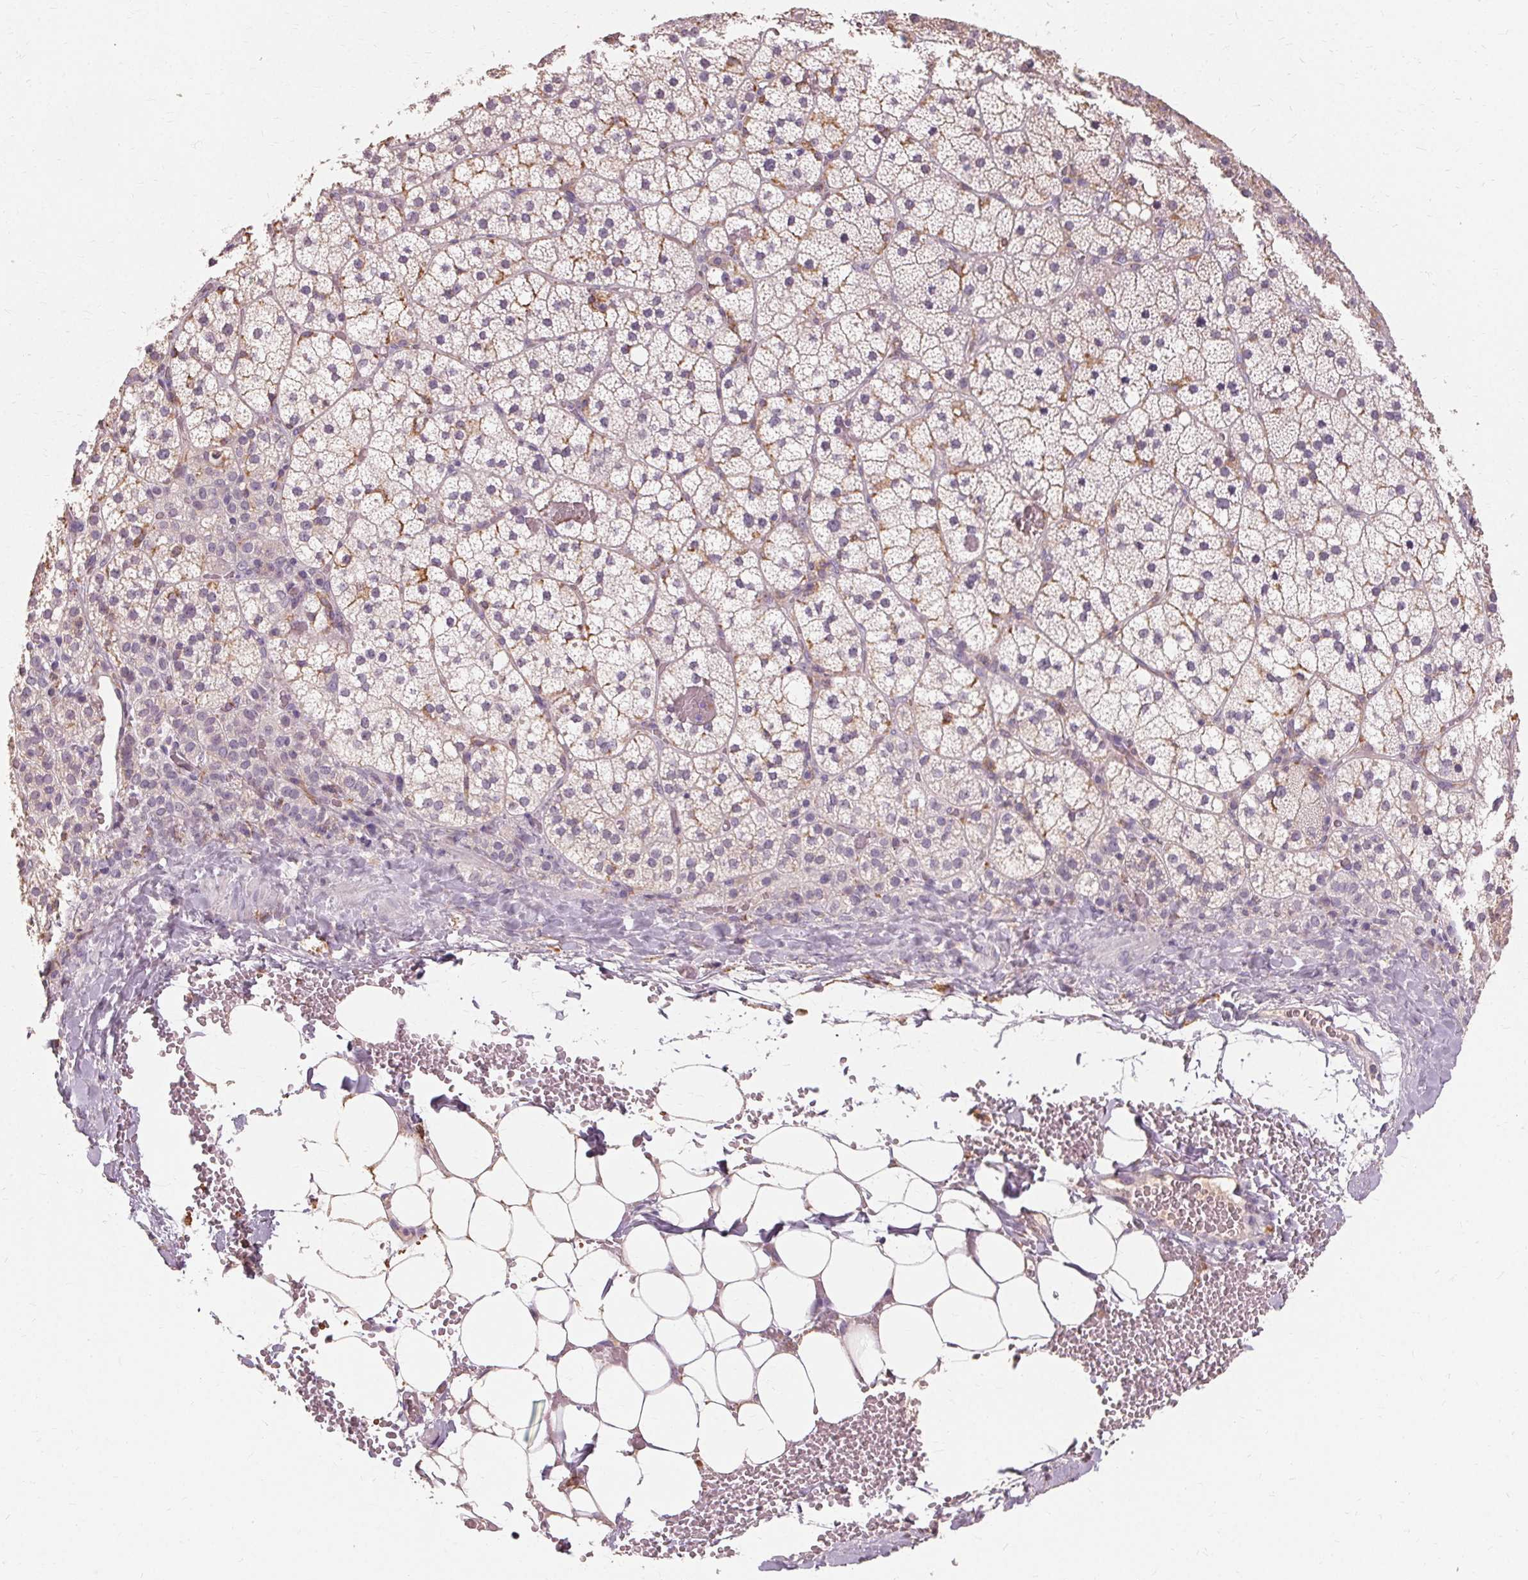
{"staining": {"intensity": "negative", "quantity": "none", "location": "none"}, "tissue": "adrenal gland", "cell_type": "Glandular cells", "image_type": "normal", "snomed": [{"axis": "morphology", "description": "Normal tissue, NOS"}, {"axis": "topography", "description": "Adrenal gland"}], "caption": "This is a histopathology image of immunohistochemistry staining of normal adrenal gland, which shows no positivity in glandular cells. (DAB IHC, high magnification).", "gene": "IFNGR1", "patient": {"sex": "male", "age": 53}}